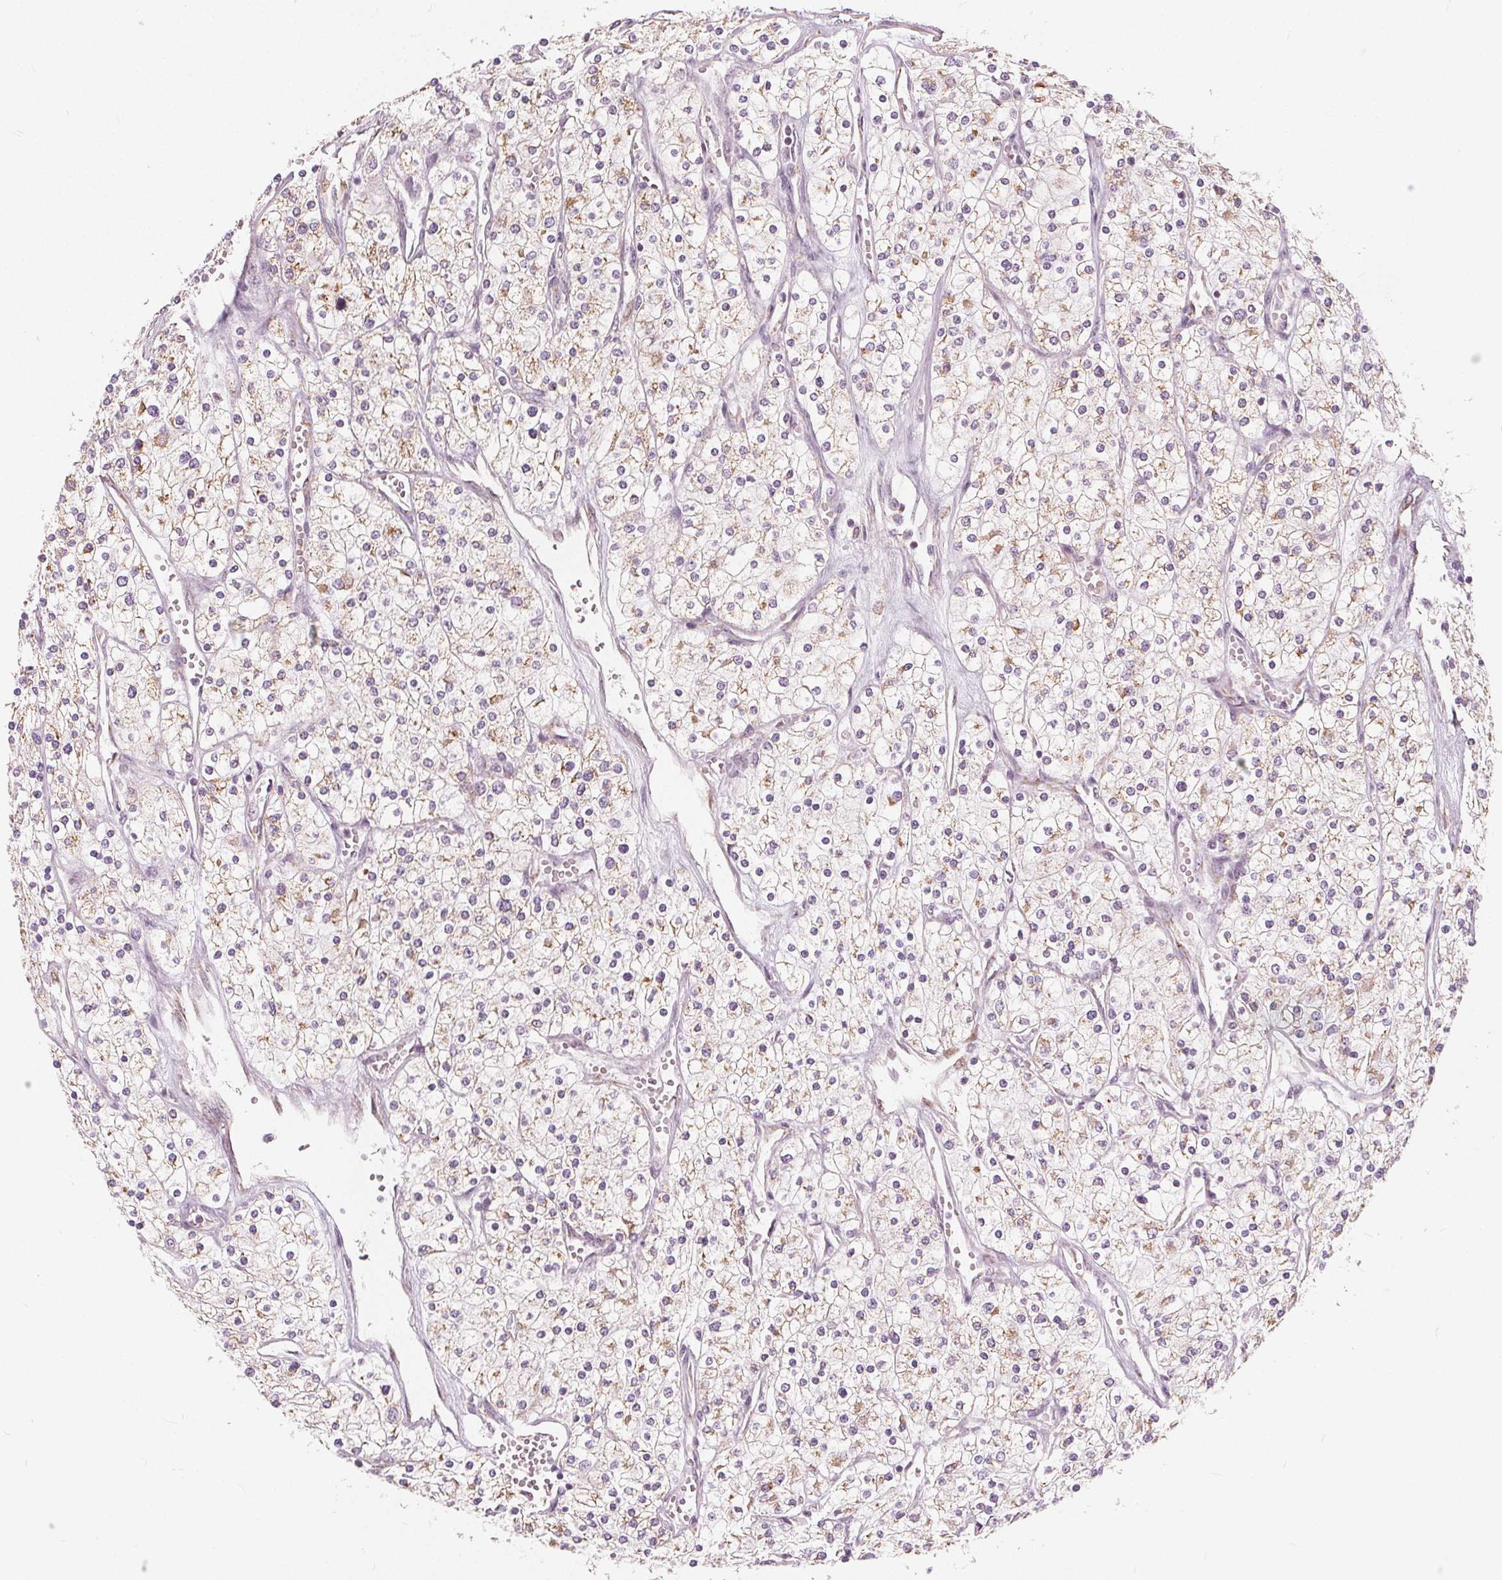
{"staining": {"intensity": "weak", "quantity": ">75%", "location": "cytoplasmic/membranous"}, "tissue": "renal cancer", "cell_type": "Tumor cells", "image_type": "cancer", "snomed": [{"axis": "morphology", "description": "Adenocarcinoma, NOS"}, {"axis": "topography", "description": "Kidney"}], "caption": "An immunohistochemistry micrograph of neoplastic tissue is shown. Protein staining in brown highlights weak cytoplasmic/membranous positivity in adenocarcinoma (renal) within tumor cells. The staining is performed using DAB brown chromogen to label protein expression. The nuclei are counter-stained blue using hematoxylin.", "gene": "NUP210L", "patient": {"sex": "male", "age": 80}}